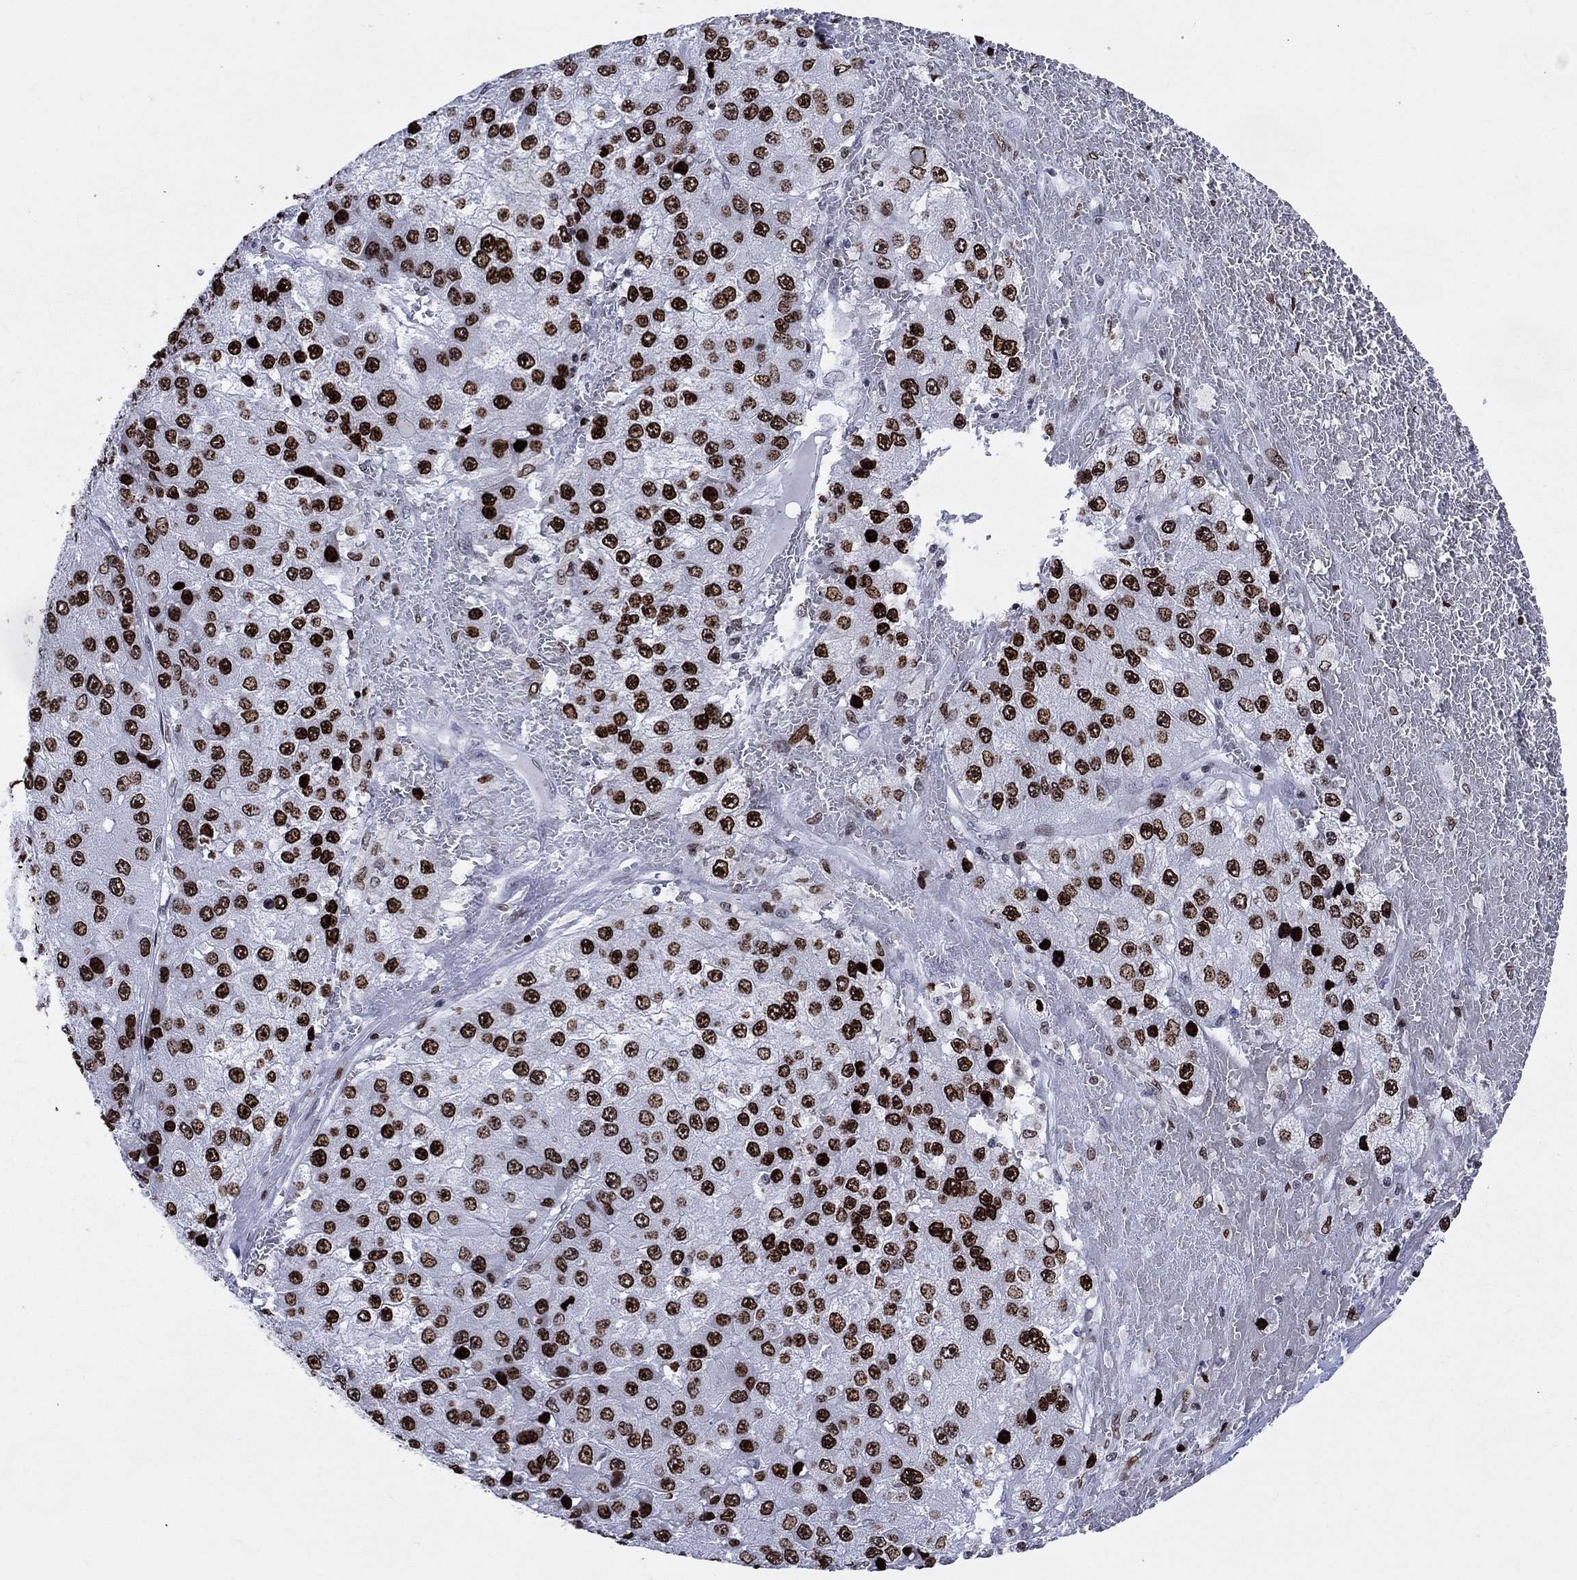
{"staining": {"intensity": "strong", "quantity": ">75%", "location": "nuclear"}, "tissue": "liver cancer", "cell_type": "Tumor cells", "image_type": "cancer", "snomed": [{"axis": "morphology", "description": "Carcinoma, Hepatocellular, NOS"}, {"axis": "topography", "description": "Liver"}], "caption": "There is high levels of strong nuclear positivity in tumor cells of liver cancer (hepatocellular carcinoma), as demonstrated by immunohistochemical staining (brown color).", "gene": "HMGA1", "patient": {"sex": "female", "age": 73}}